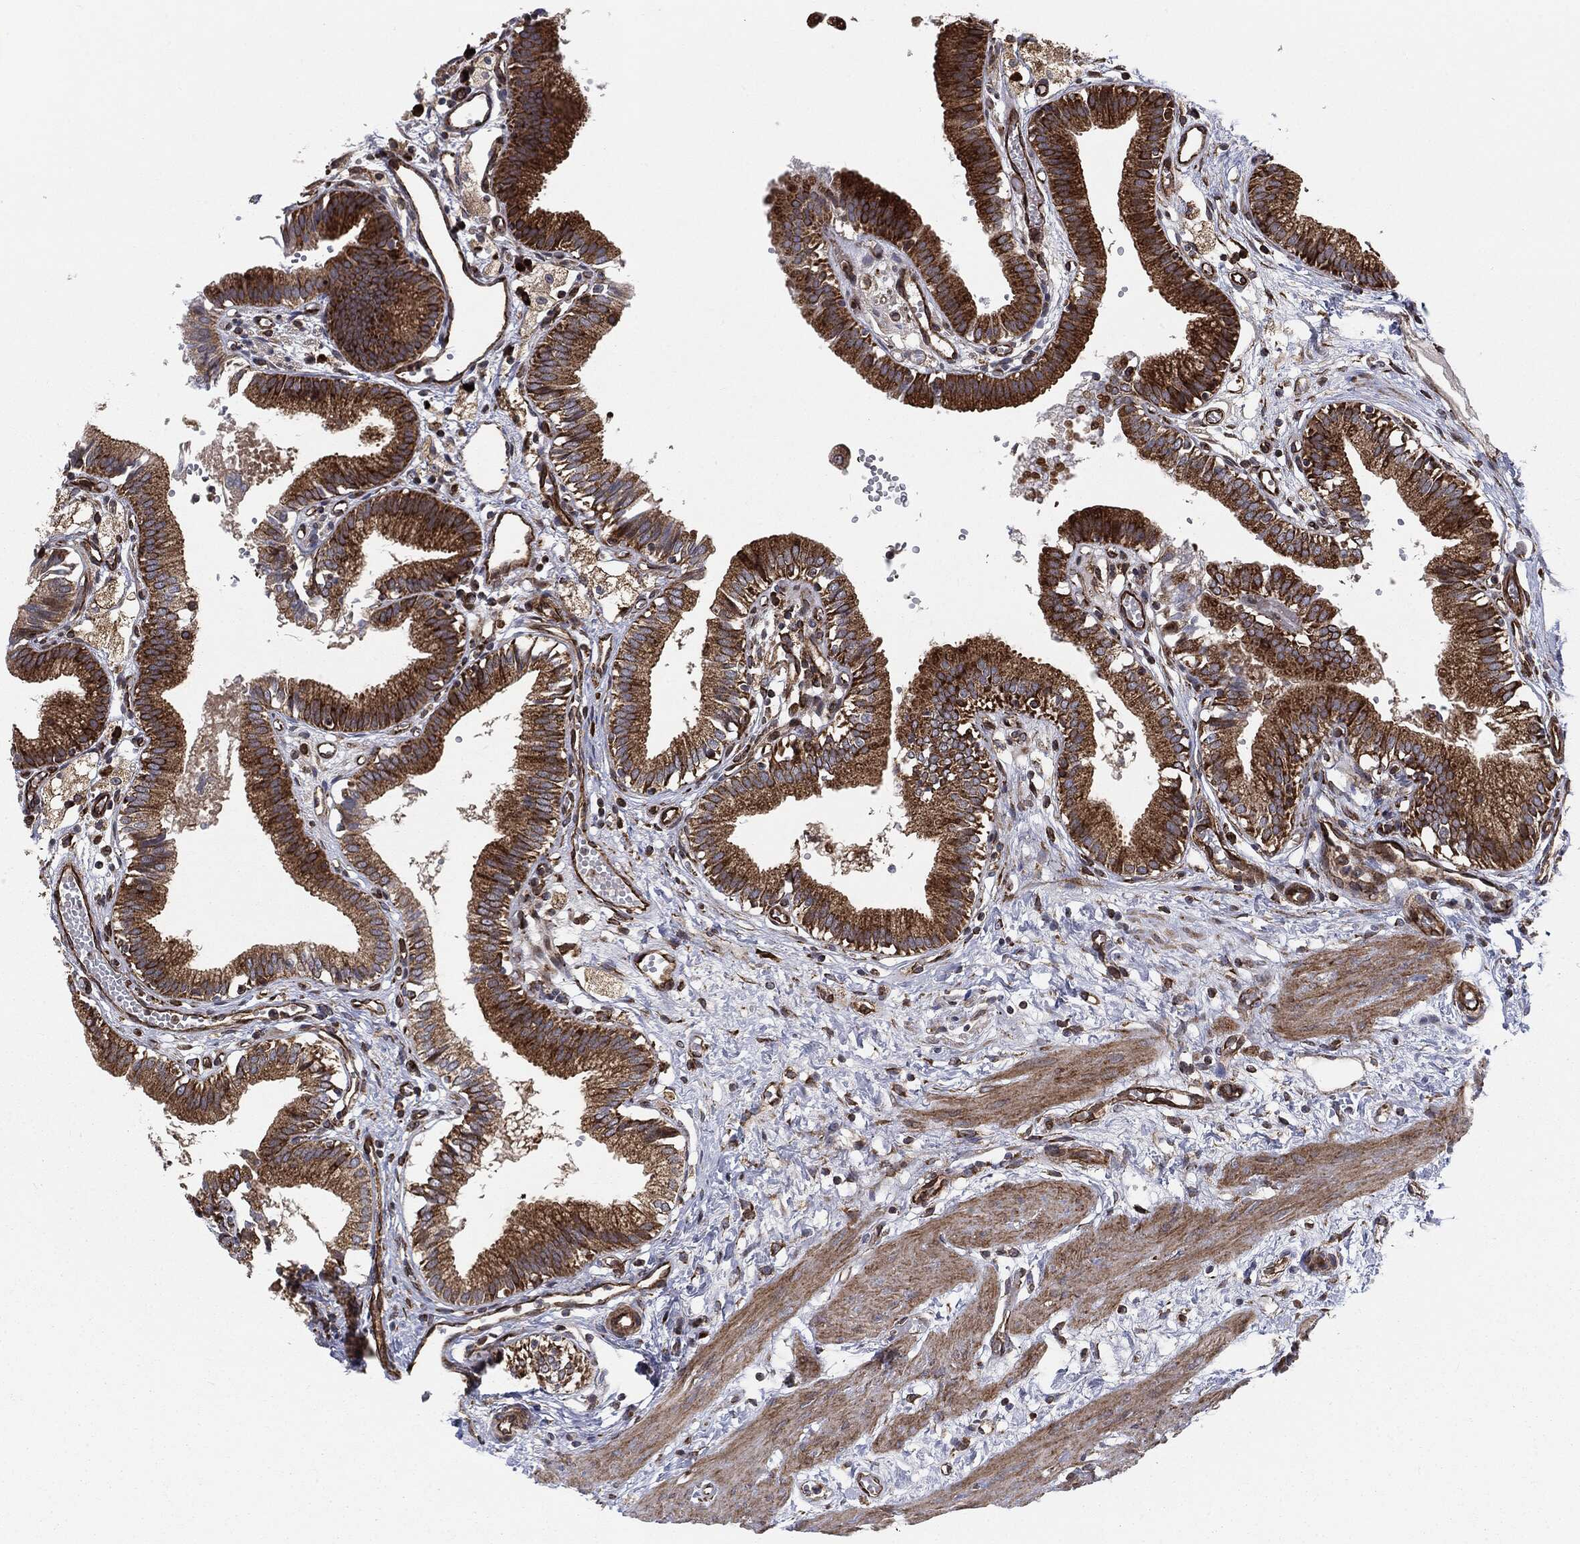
{"staining": {"intensity": "strong", "quantity": ">75%", "location": "cytoplasmic/membranous"}, "tissue": "gallbladder", "cell_type": "Glandular cells", "image_type": "normal", "snomed": [{"axis": "morphology", "description": "Normal tissue, NOS"}, {"axis": "topography", "description": "Gallbladder"}], "caption": "Immunohistochemical staining of normal gallbladder reveals strong cytoplasmic/membranous protein positivity in about >75% of glandular cells. (Brightfield microscopy of DAB IHC at high magnification).", "gene": "CYLD", "patient": {"sex": "female", "age": 24}}